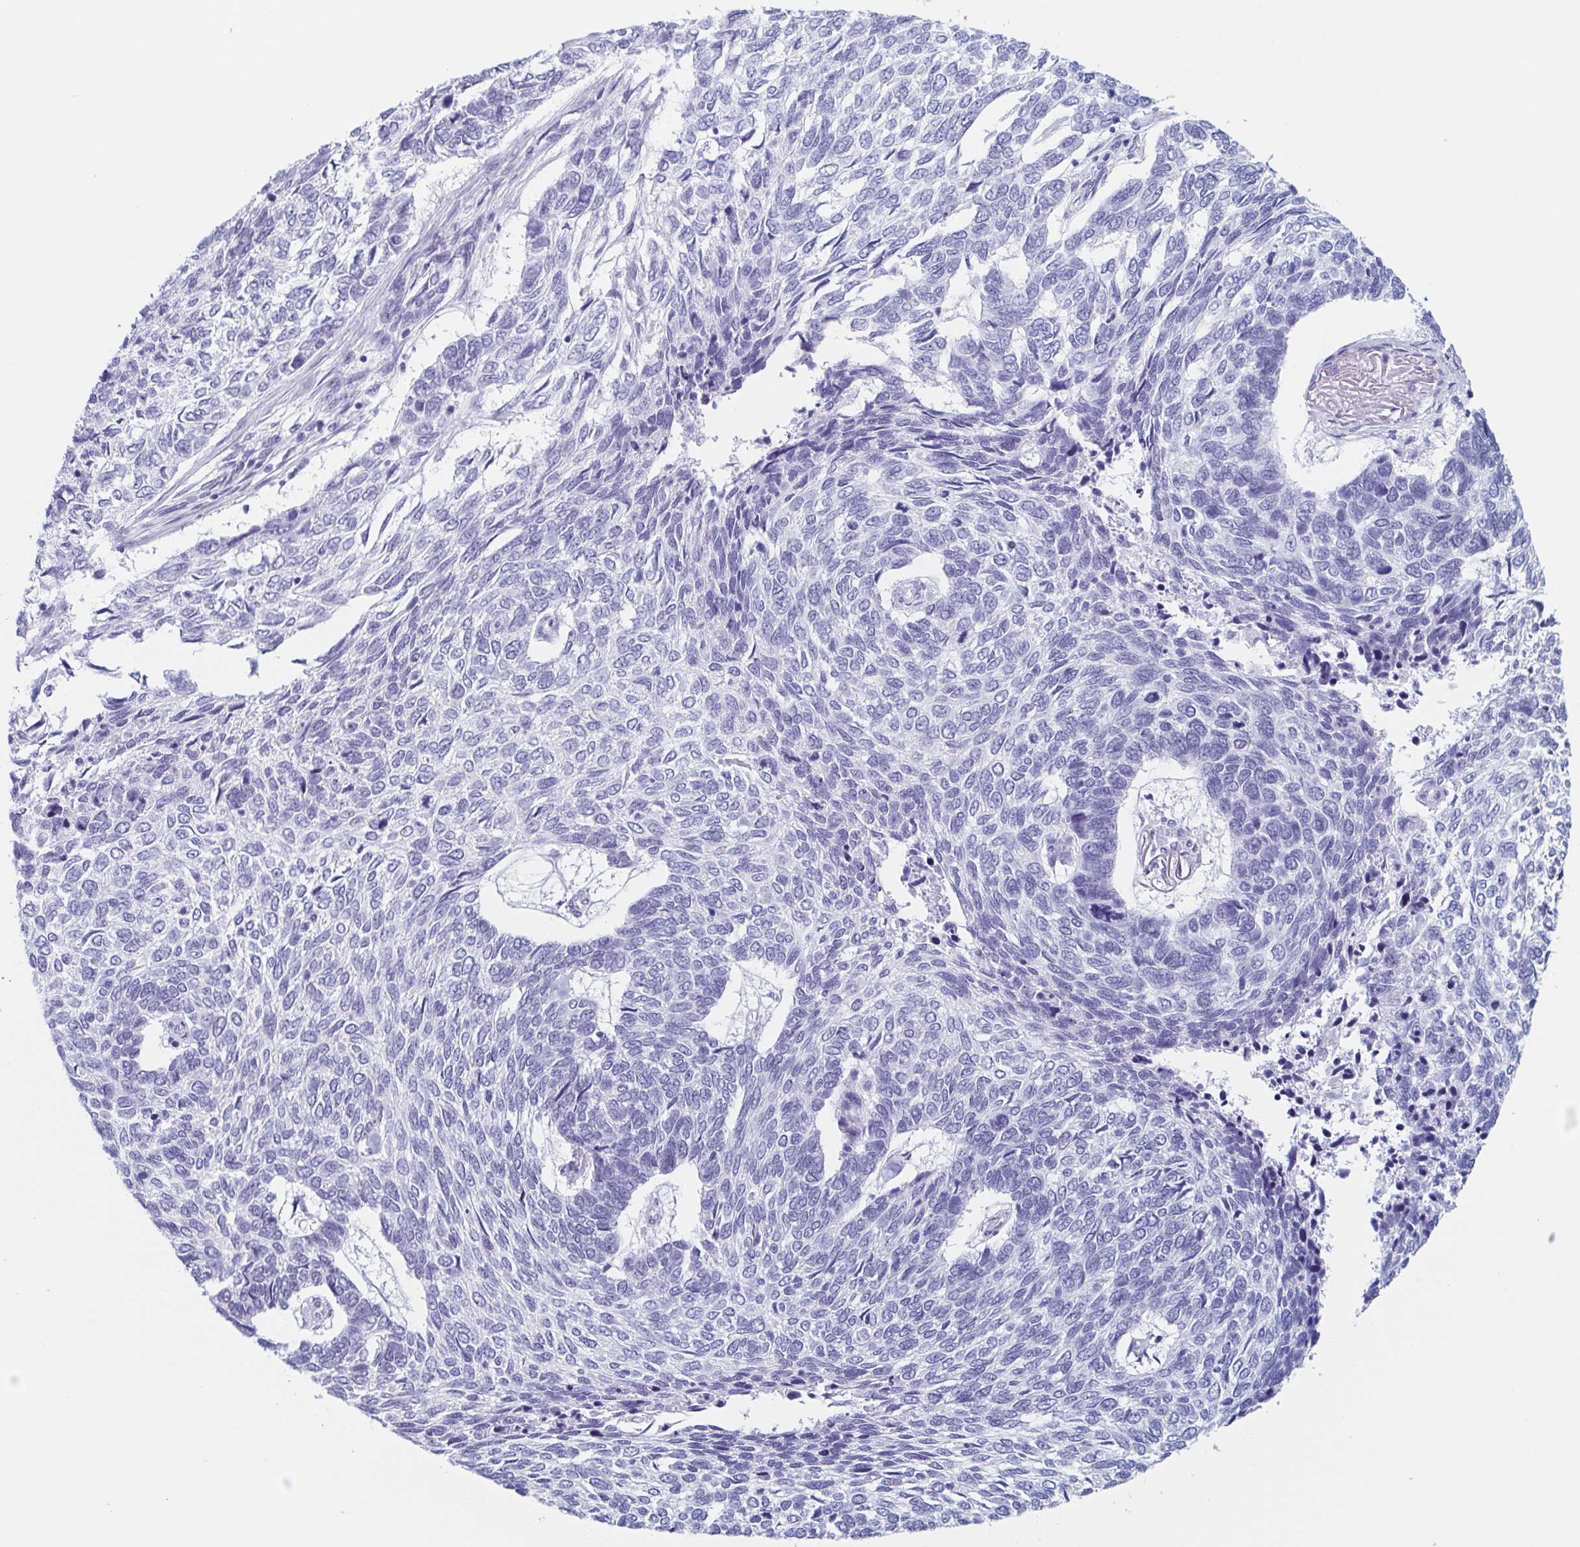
{"staining": {"intensity": "negative", "quantity": "none", "location": "none"}, "tissue": "skin cancer", "cell_type": "Tumor cells", "image_type": "cancer", "snomed": [{"axis": "morphology", "description": "Basal cell carcinoma"}, {"axis": "topography", "description": "Skin"}], "caption": "Protein analysis of basal cell carcinoma (skin) exhibits no significant expression in tumor cells.", "gene": "LYRM2", "patient": {"sex": "female", "age": 65}}